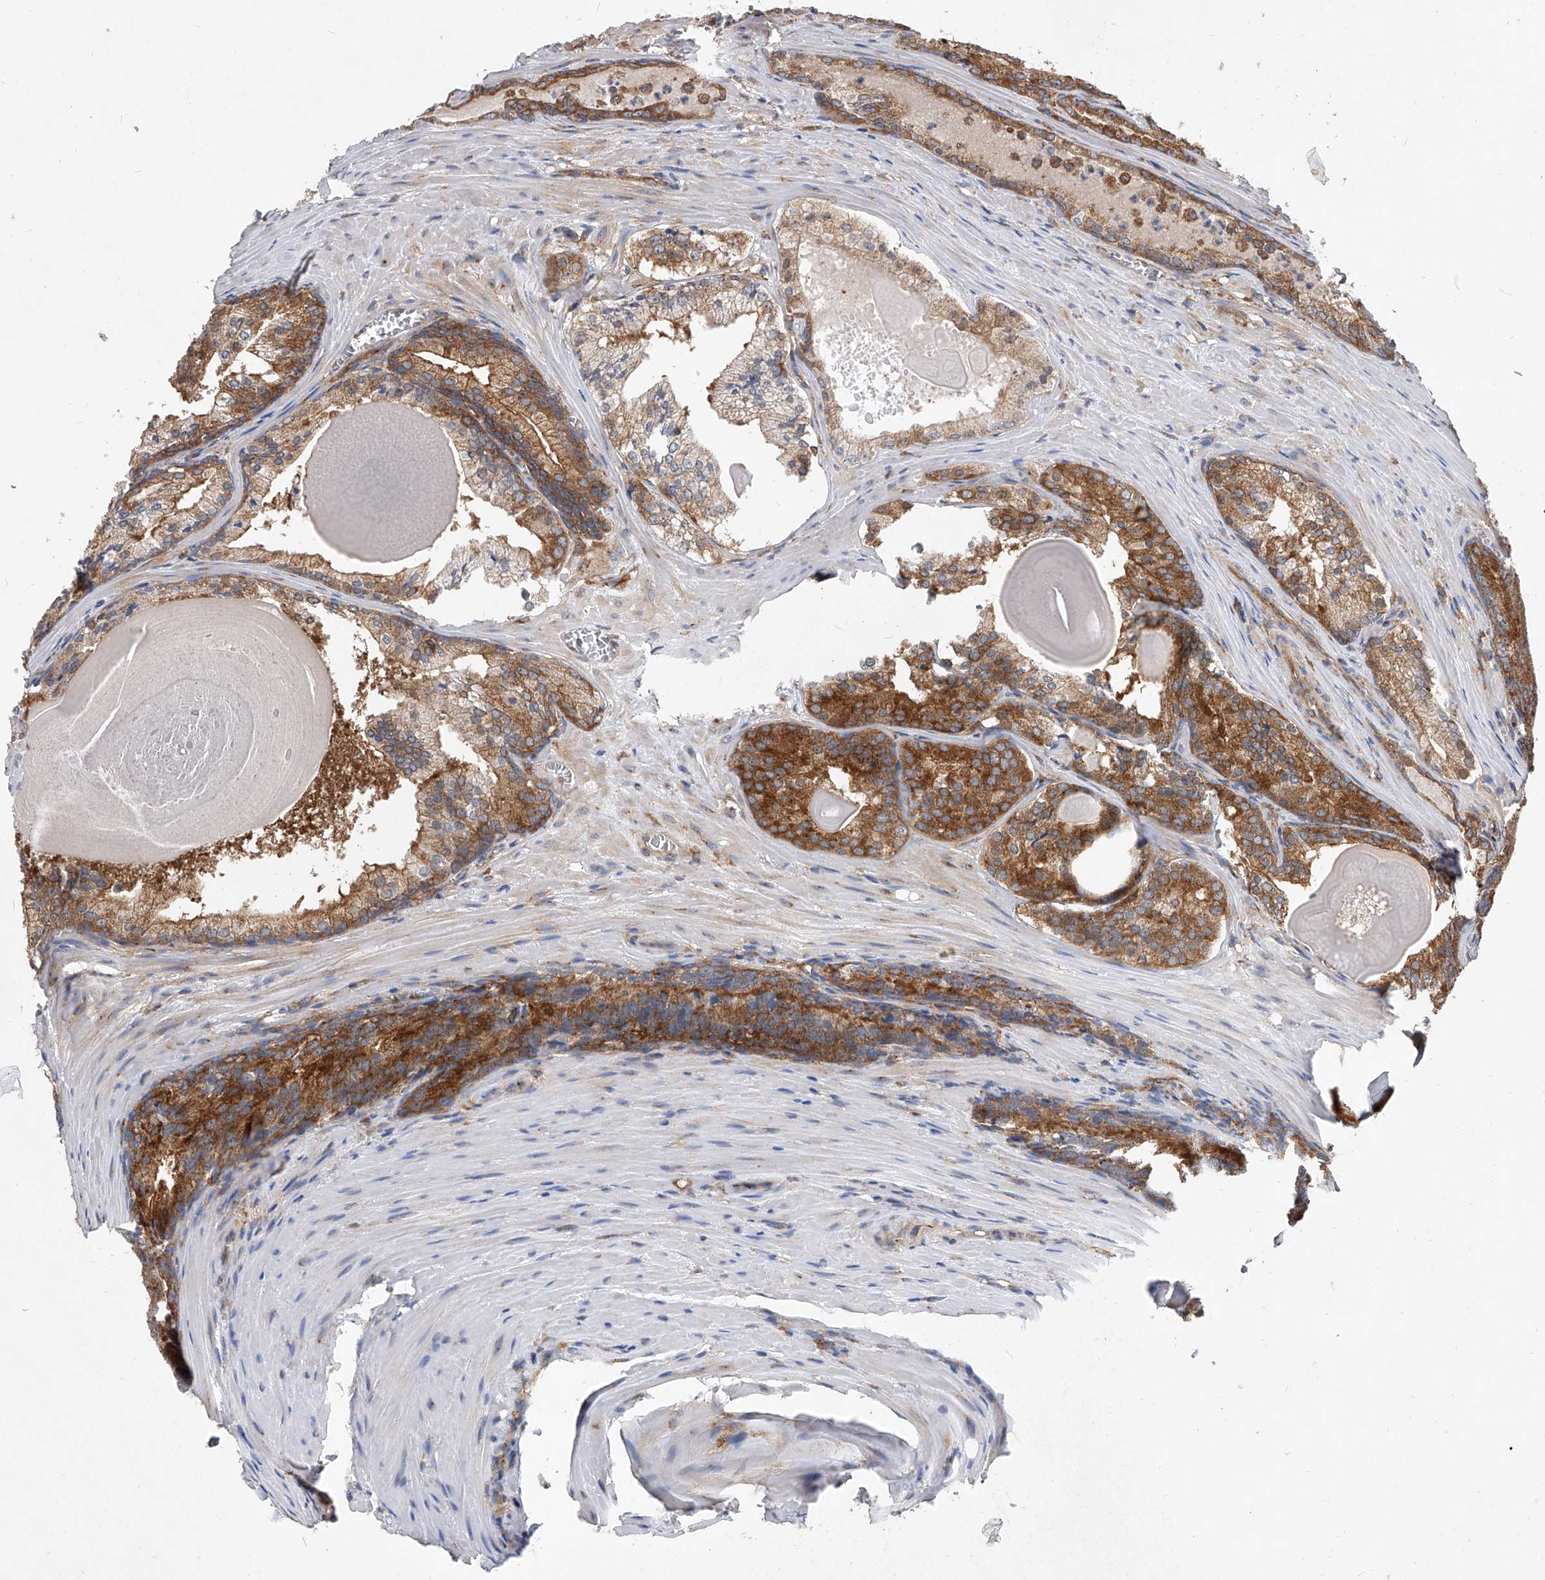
{"staining": {"intensity": "strong", "quantity": ">75%", "location": "cytoplasmic/membranous"}, "tissue": "prostate cancer", "cell_type": "Tumor cells", "image_type": "cancer", "snomed": [{"axis": "morphology", "description": "Adenocarcinoma, Low grade"}, {"axis": "topography", "description": "Prostate"}], "caption": "A high amount of strong cytoplasmic/membranous staining is identified in about >75% of tumor cells in prostate cancer tissue.", "gene": "CFAP410", "patient": {"sex": "male", "age": 54}}